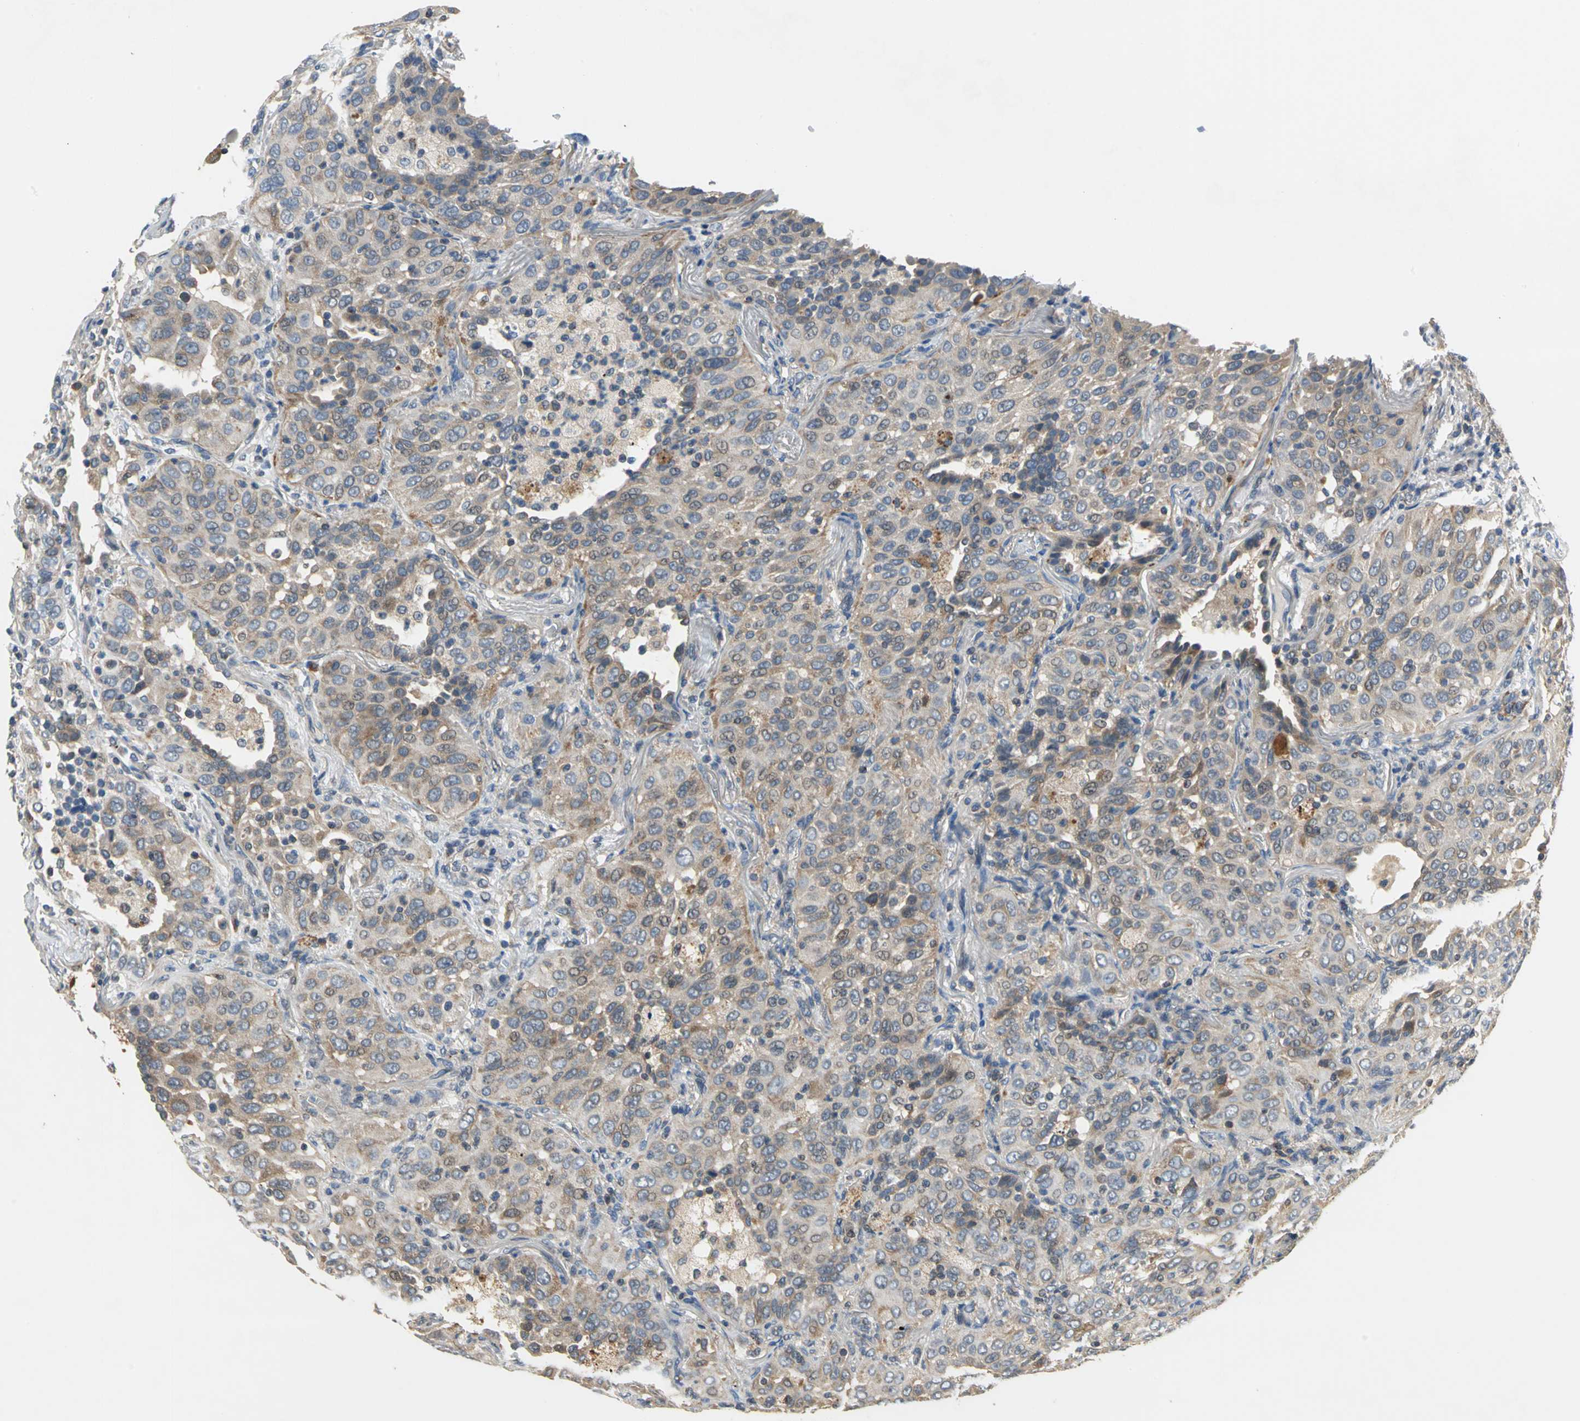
{"staining": {"intensity": "moderate", "quantity": "25%-75%", "location": "cytoplasmic/membranous,nuclear"}, "tissue": "lung cancer", "cell_type": "Tumor cells", "image_type": "cancer", "snomed": [{"axis": "morphology", "description": "Squamous cell carcinoma, NOS"}, {"axis": "topography", "description": "Lung"}], "caption": "Approximately 25%-75% of tumor cells in human squamous cell carcinoma (lung) reveal moderate cytoplasmic/membranous and nuclear protein positivity as visualized by brown immunohistochemical staining.", "gene": "TRAK1", "patient": {"sex": "female", "age": 67}}